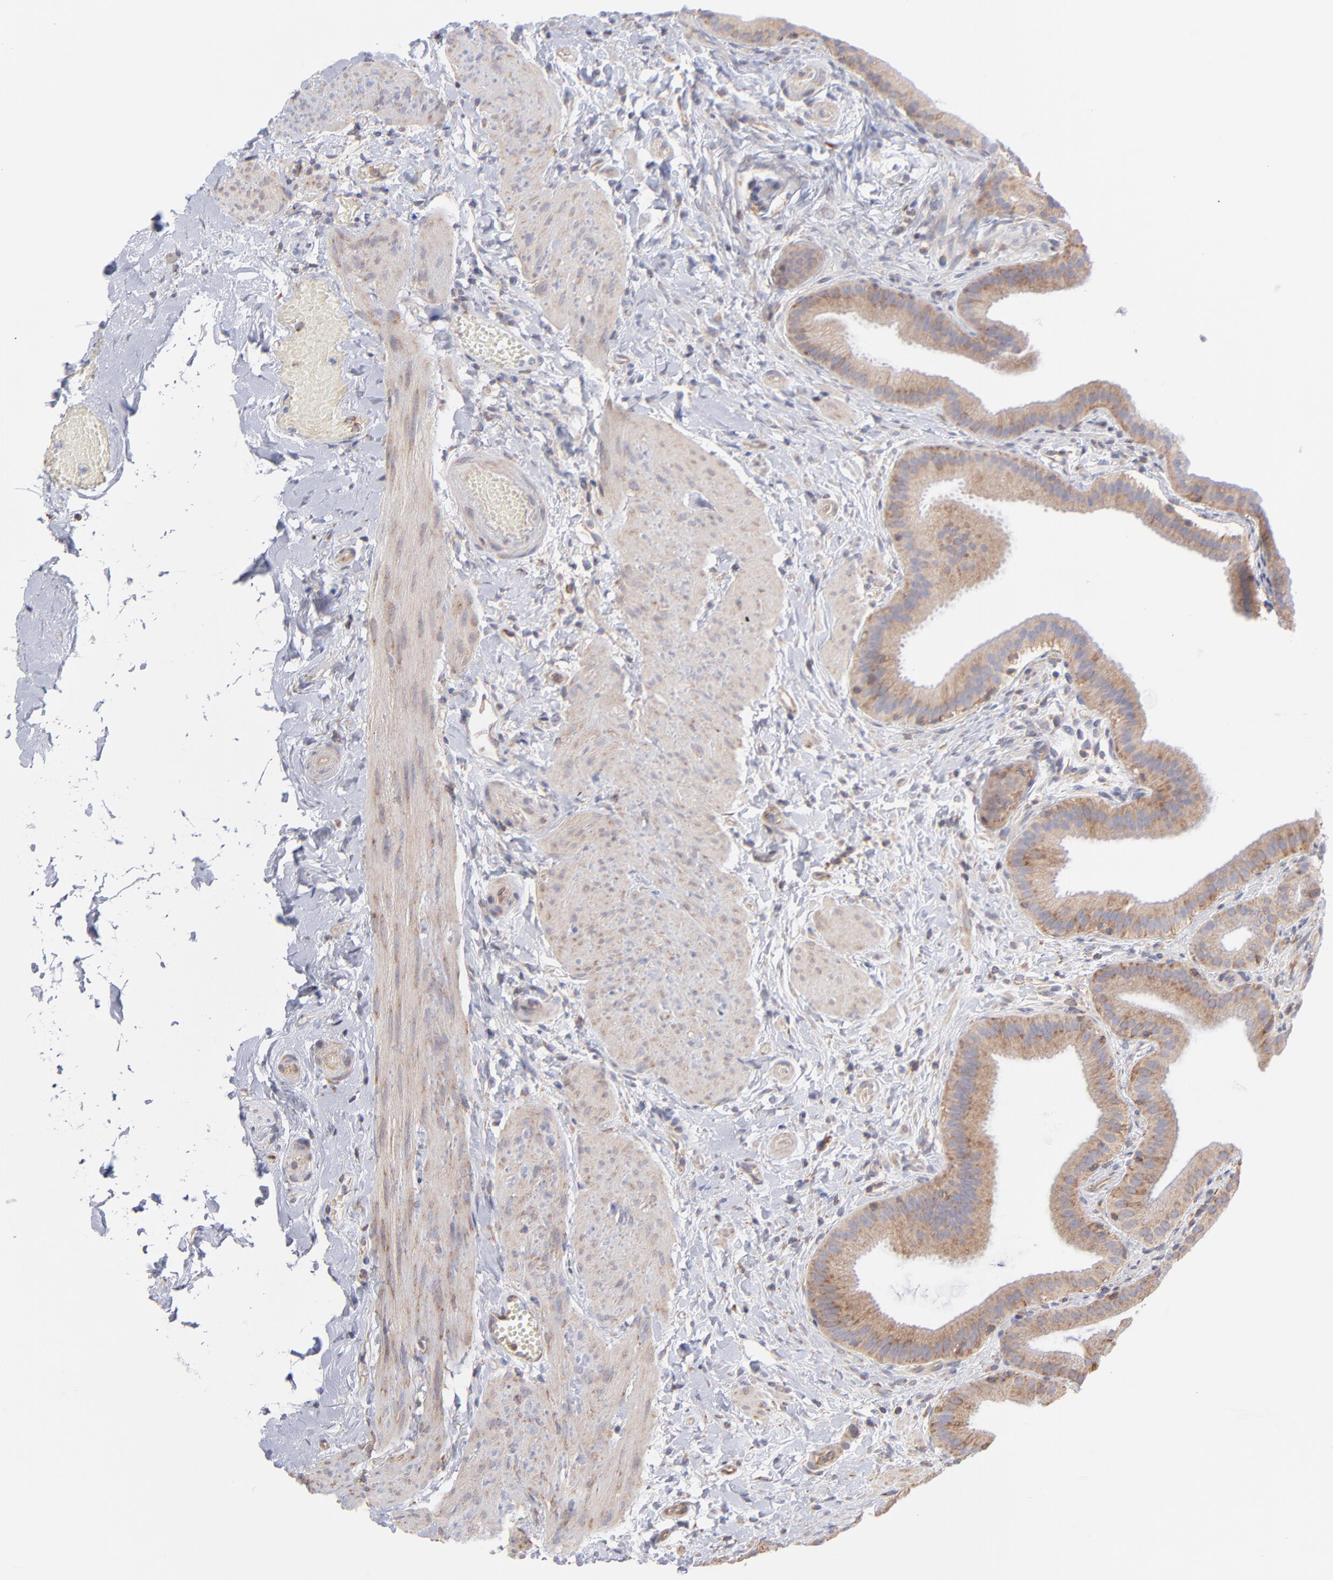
{"staining": {"intensity": "weak", "quantity": ">75%", "location": "cytoplasmic/membranous"}, "tissue": "gallbladder", "cell_type": "Glandular cells", "image_type": "normal", "snomed": [{"axis": "morphology", "description": "Normal tissue, NOS"}, {"axis": "topography", "description": "Gallbladder"}], "caption": "Unremarkable gallbladder was stained to show a protein in brown. There is low levels of weak cytoplasmic/membranous positivity in about >75% of glandular cells. (DAB (3,3'-diaminobenzidine) = brown stain, brightfield microscopy at high magnification).", "gene": "RPLP0", "patient": {"sex": "female", "age": 63}}